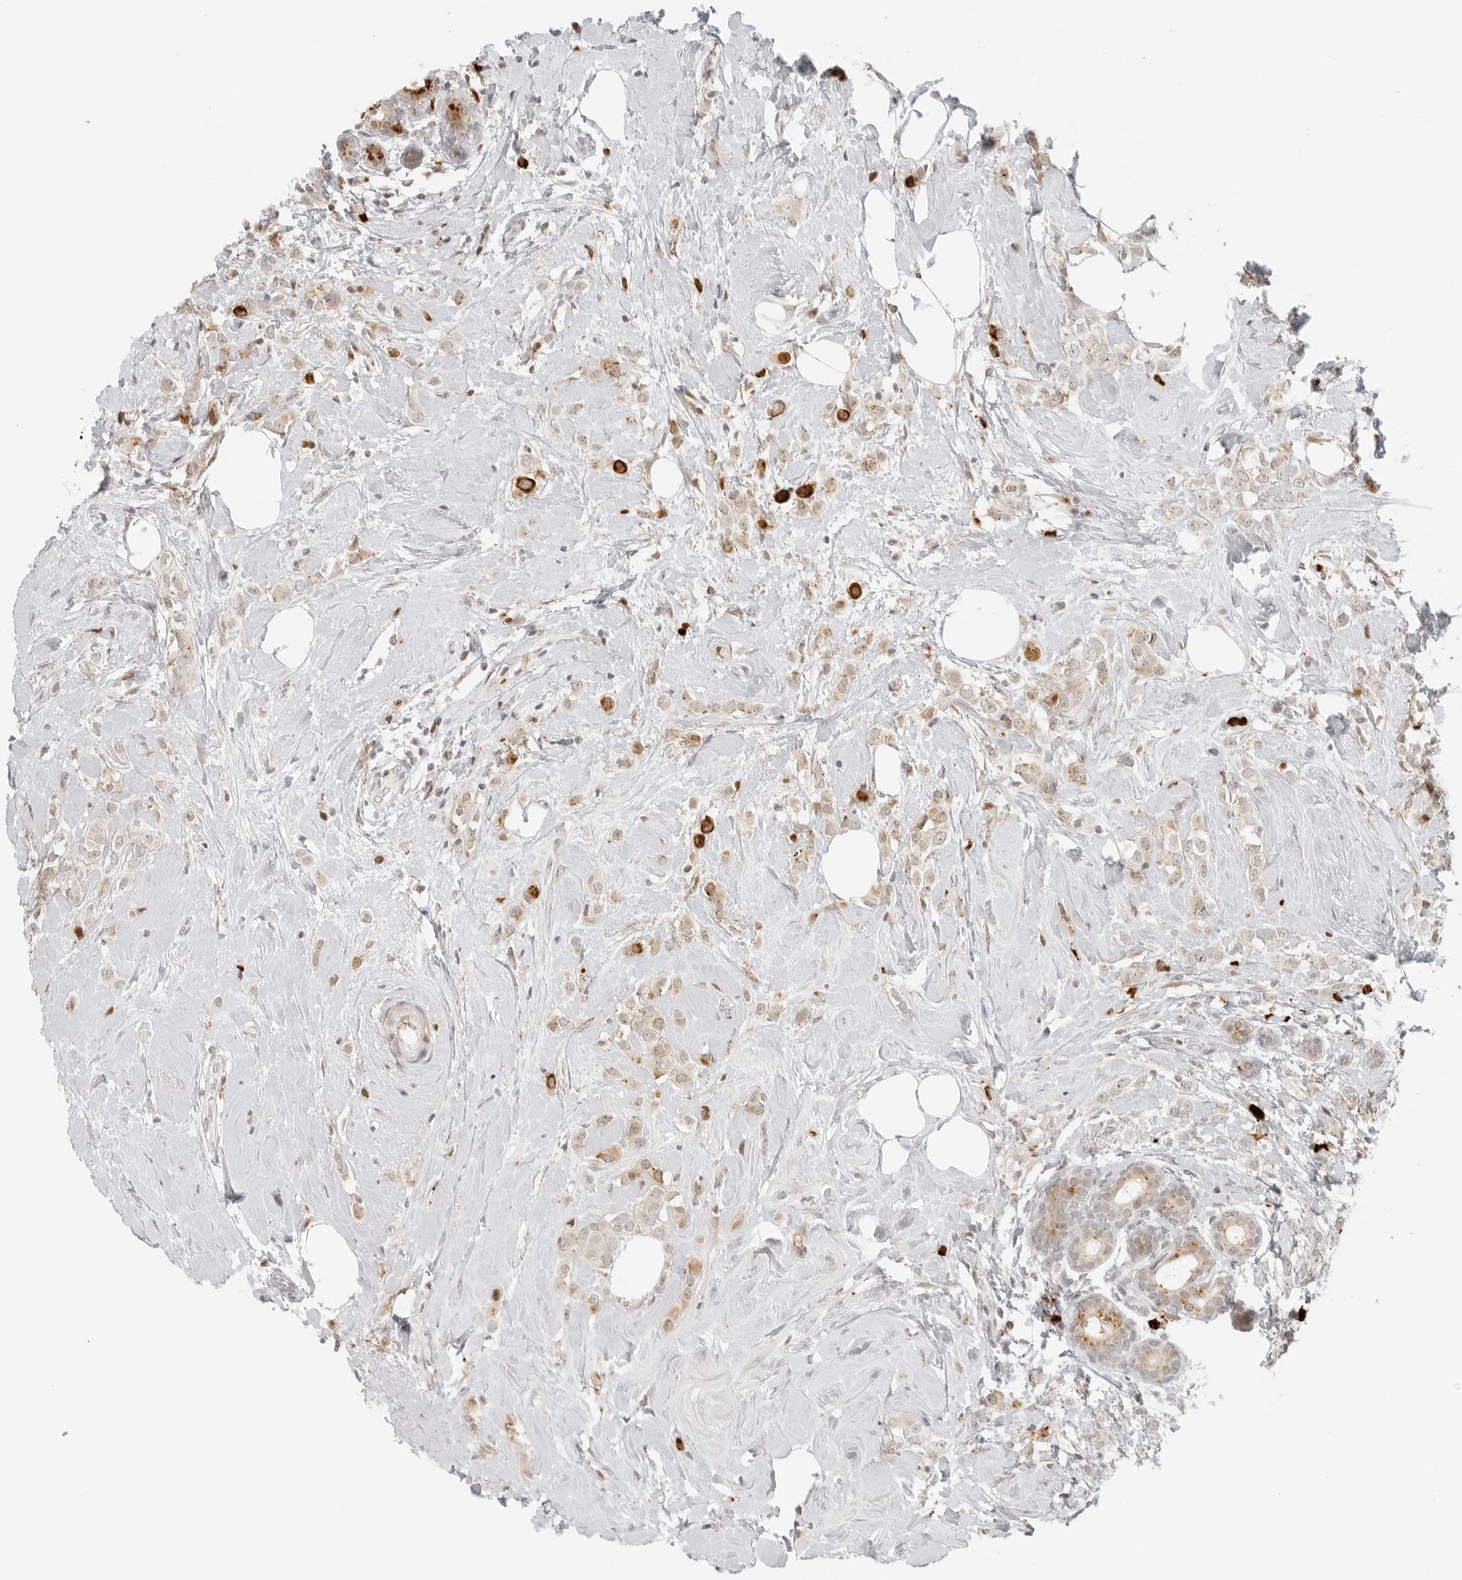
{"staining": {"intensity": "moderate", "quantity": "<25%", "location": "cytoplasmic/membranous"}, "tissue": "breast cancer", "cell_type": "Tumor cells", "image_type": "cancer", "snomed": [{"axis": "morphology", "description": "Lobular carcinoma"}, {"axis": "topography", "description": "Breast"}], "caption": "Breast lobular carcinoma stained with a brown dye reveals moderate cytoplasmic/membranous positive positivity in approximately <25% of tumor cells.", "gene": "ZNF678", "patient": {"sex": "female", "age": 47}}